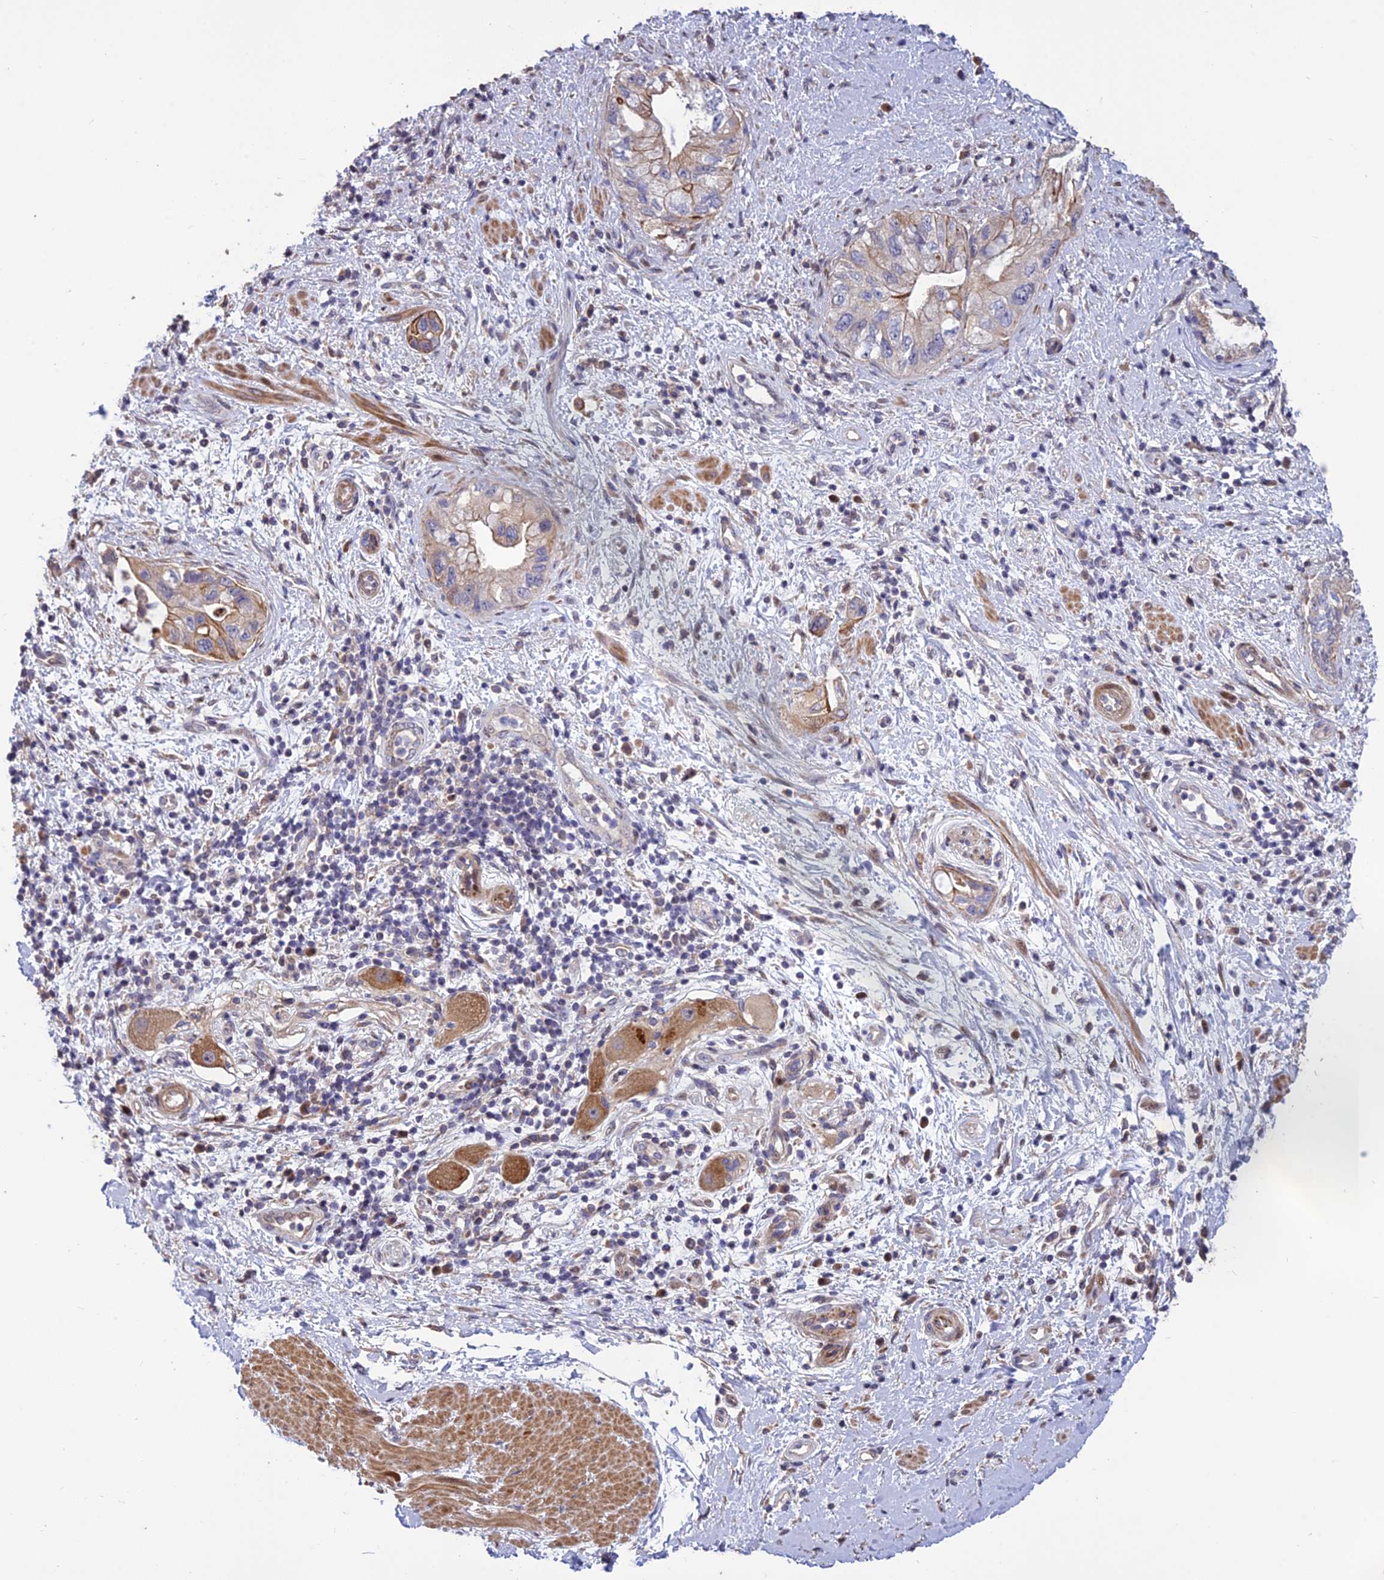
{"staining": {"intensity": "moderate", "quantity": "25%-75%", "location": "cytoplasmic/membranous"}, "tissue": "pancreatic cancer", "cell_type": "Tumor cells", "image_type": "cancer", "snomed": [{"axis": "morphology", "description": "Adenocarcinoma, NOS"}, {"axis": "topography", "description": "Pancreas"}], "caption": "Brown immunohistochemical staining in human pancreatic cancer (adenocarcinoma) reveals moderate cytoplasmic/membranous expression in approximately 25%-75% of tumor cells. Using DAB (brown) and hematoxylin (blue) stains, captured at high magnification using brightfield microscopy.", "gene": "SPG21", "patient": {"sex": "female", "age": 73}}